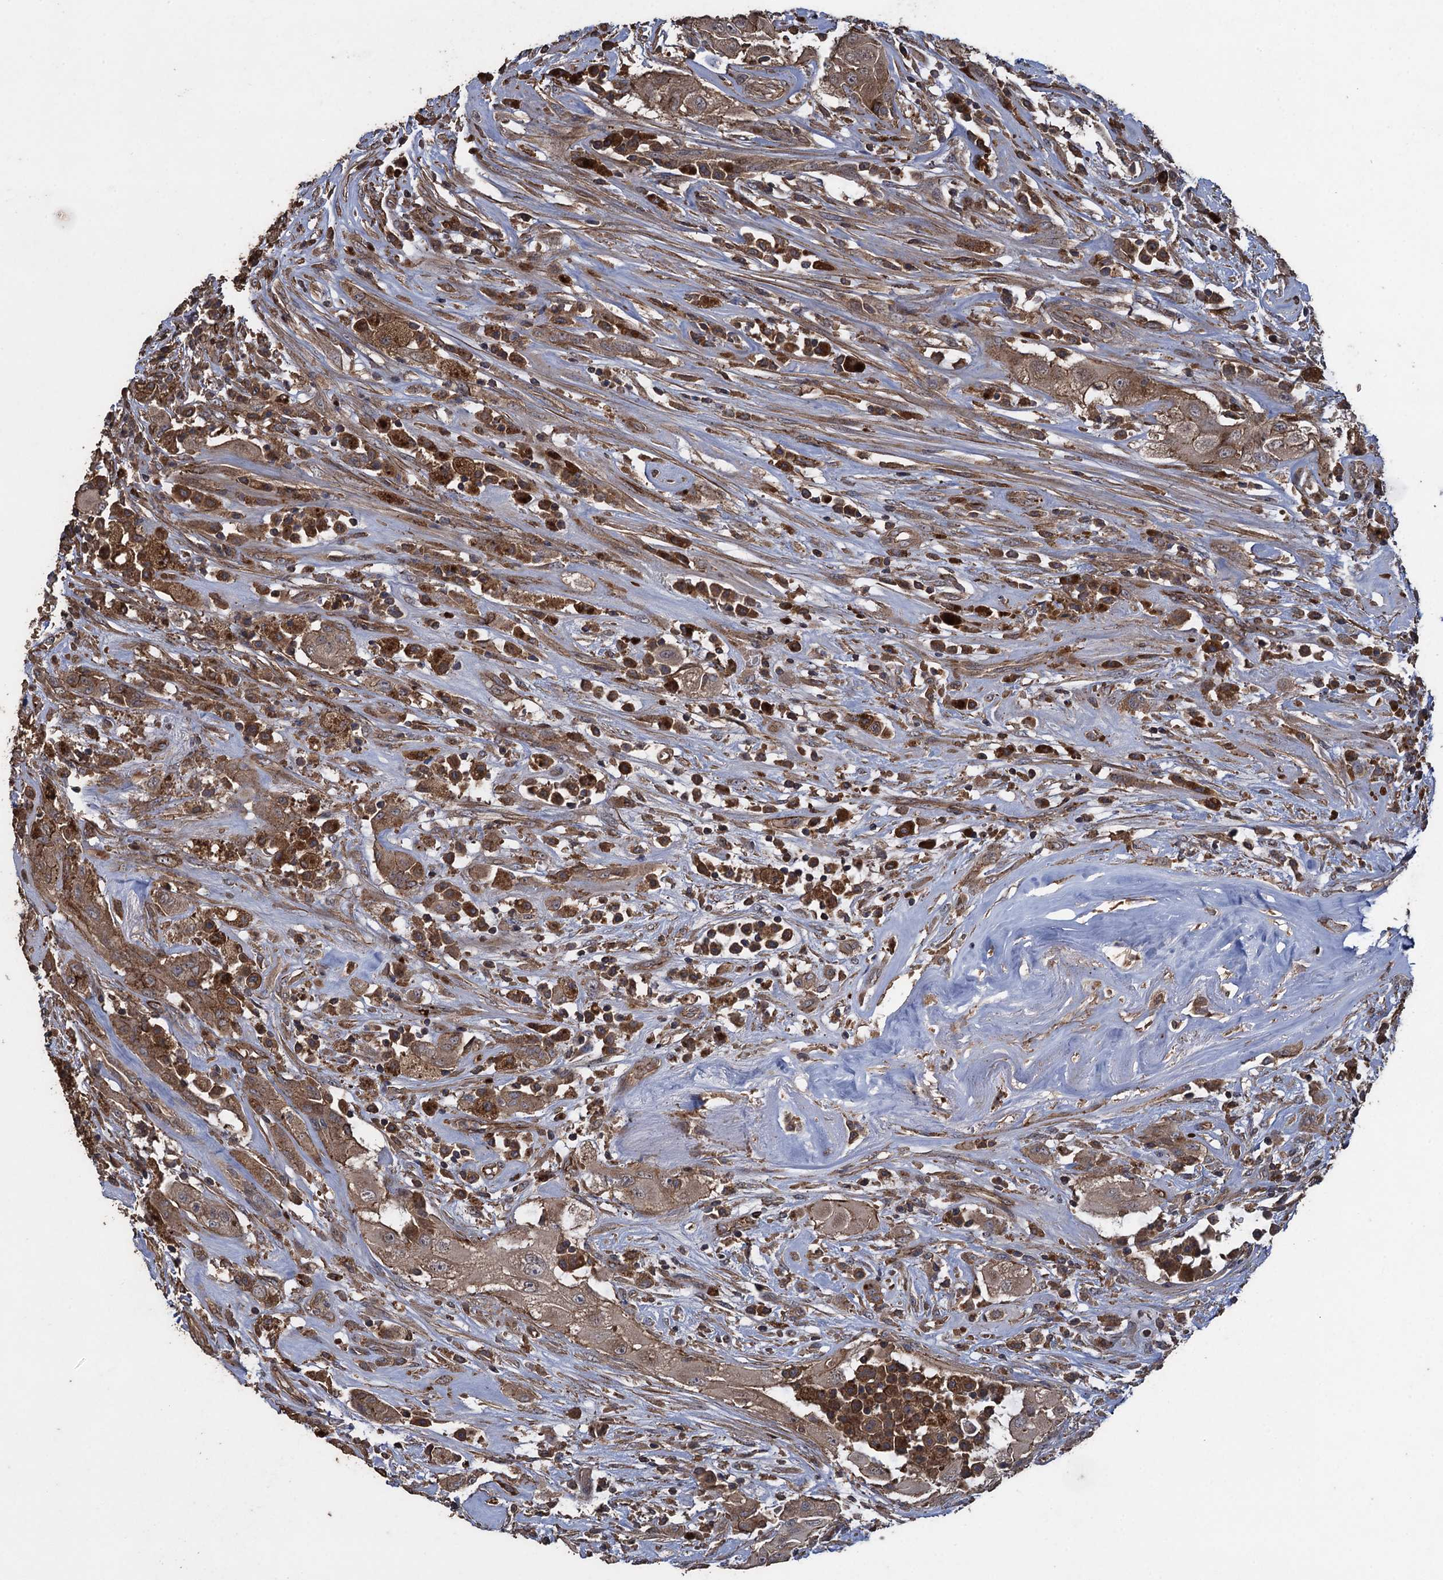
{"staining": {"intensity": "moderate", "quantity": ">75%", "location": "cytoplasmic/membranous"}, "tissue": "thyroid cancer", "cell_type": "Tumor cells", "image_type": "cancer", "snomed": [{"axis": "morphology", "description": "Papillary adenocarcinoma, NOS"}, {"axis": "topography", "description": "Thyroid gland"}], "caption": "Human papillary adenocarcinoma (thyroid) stained with a brown dye displays moderate cytoplasmic/membranous positive positivity in about >75% of tumor cells.", "gene": "TXNDC11", "patient": {"sex": "female", "age": 59}}